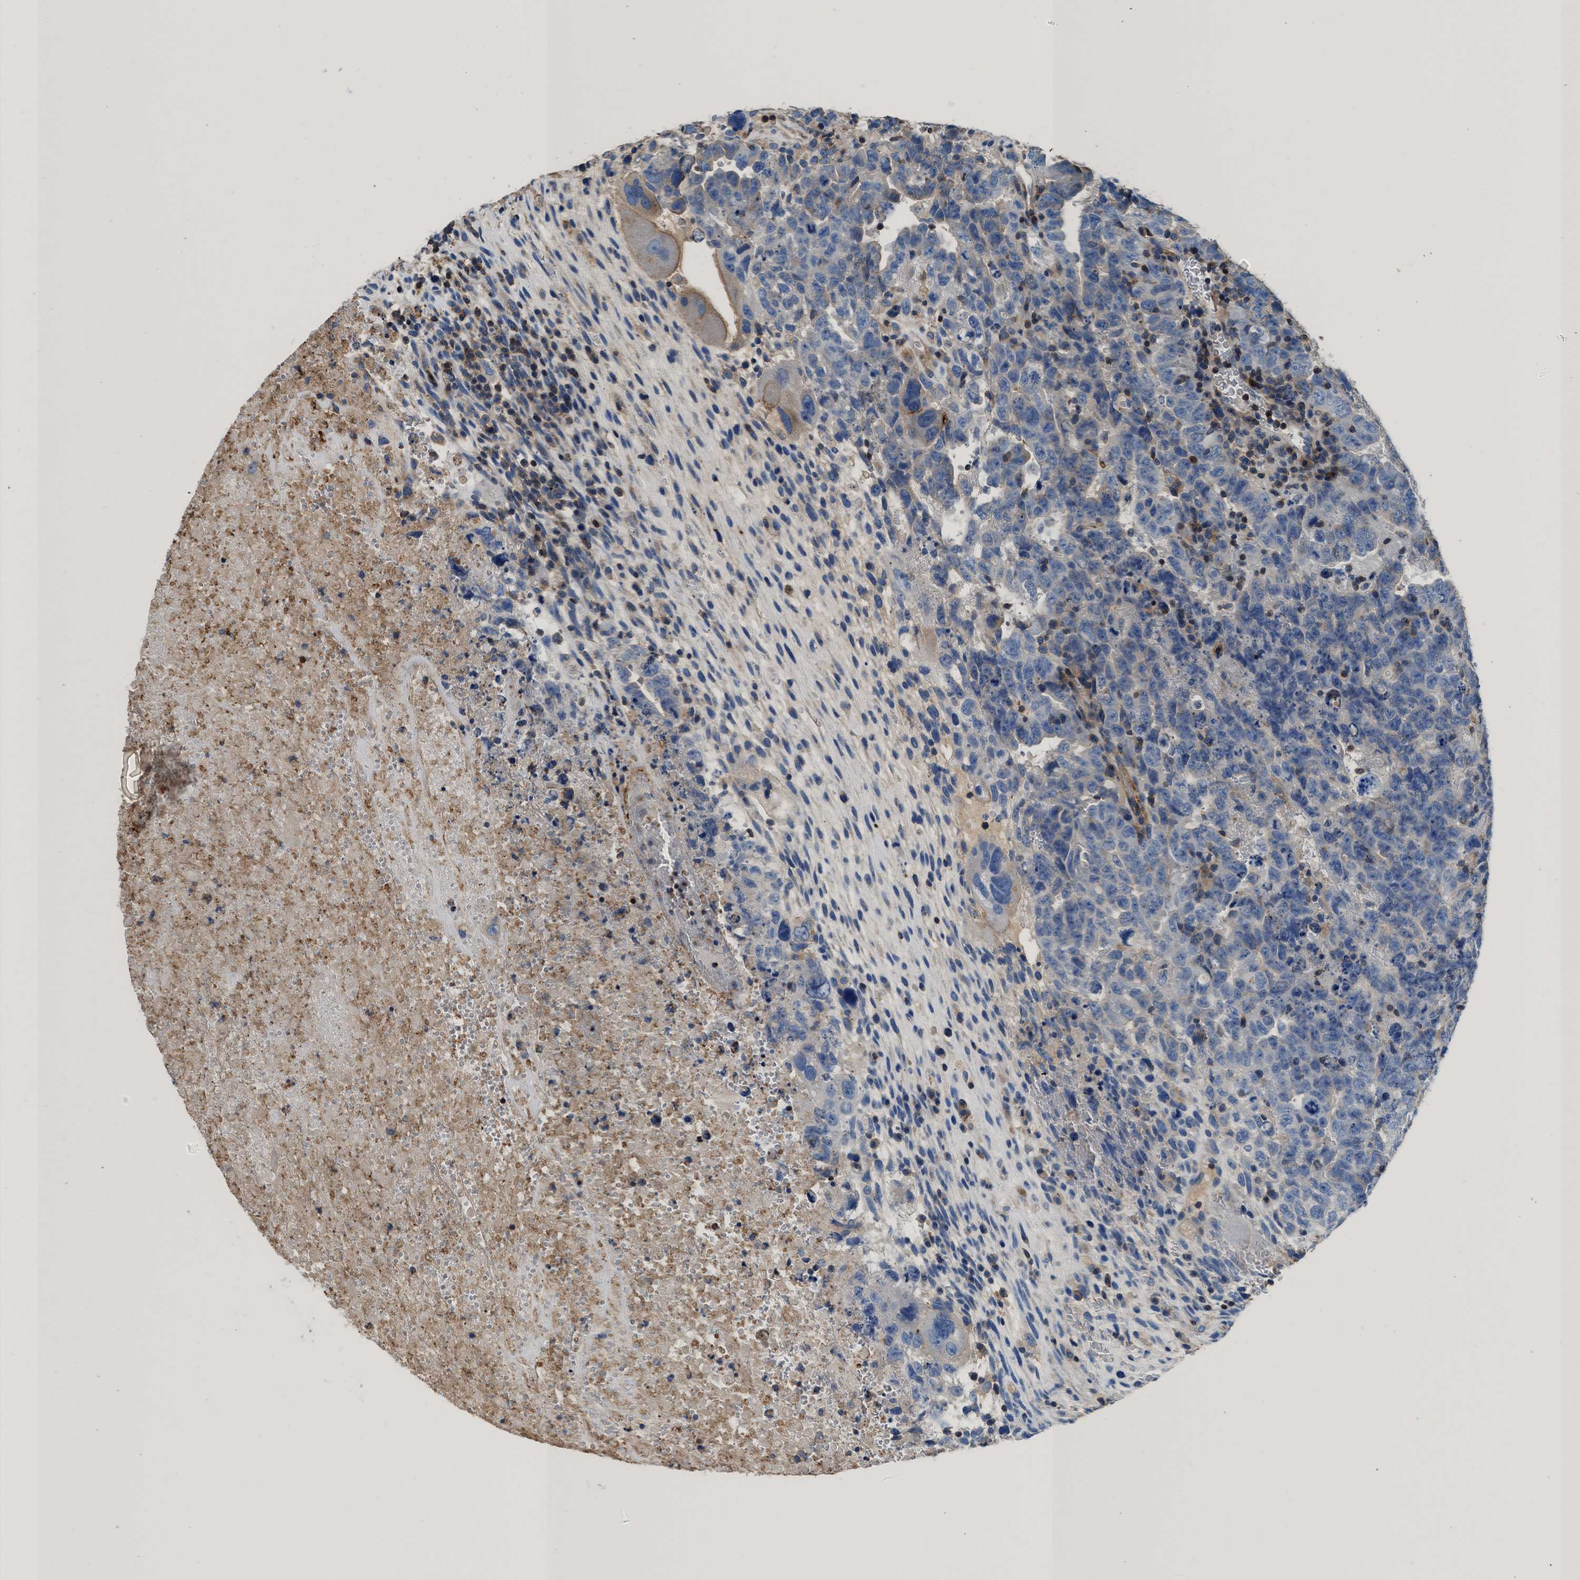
{"staining": {"intensity": "negative", "quantity": "none", "location": "none"}, "tissue": "testis cancer", "cell_type": "Tumor cells", "image_type": "cancer", "snomed": [{"axis": "morphology", "description": "Carcinoma, Embryonal, NOS"}, {"axis": "topography", "description": "Testis"}], "caption": "Tumor cells are negative for protein expression in human embryonal carcinoma (testis). Brightfield microscopy of immunohistochemistry (IHC) stained with DAB (brown) and hematoxylin (blue), captured at high magnification.", "gene": "KCNQ4", "patient": {"sex": "male", "age": 28}}